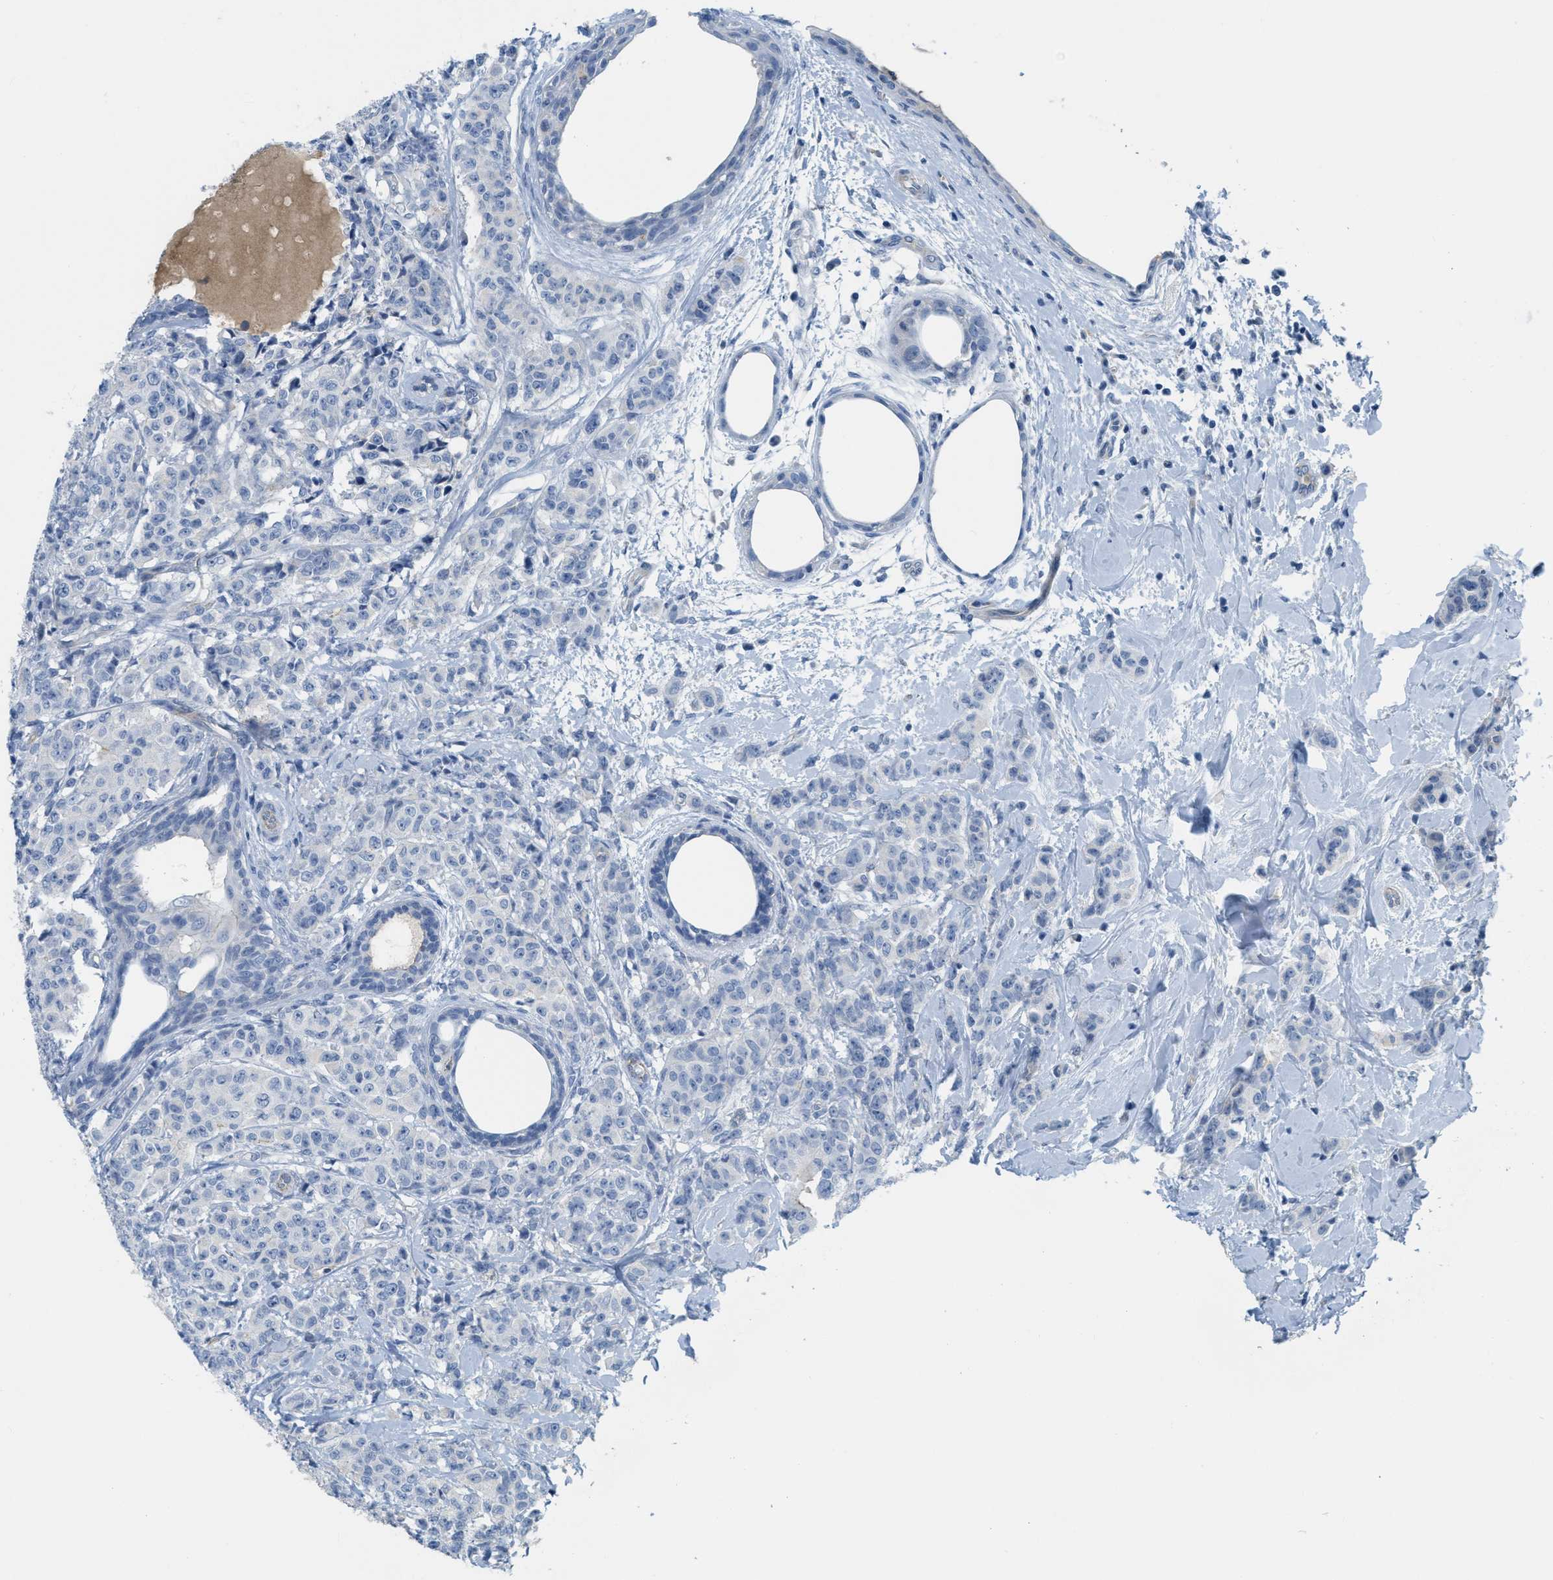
{"staining": {"intensity": "negative", "quantity": "none", "location": "none"}, "tissue": "breast cancer", "cell_type": "Tumor cells", "image_type": "cancer", "snomed": [{"axis": "morphology", "description": "Normal tissue, NOS"}, {"axis": "morphology", "description": "Duct carcinoma"}, {"axis": "topography", "description": "Breast"}], "caption": "Breast intraductal carcinoma was stained to show a protein in brown. There is no significant expression in tumor cells. The staining is performed using DAB (3,3'-diaminobenzidine) brown chromogen with nuclei counter-stained in using hematoxylin.", "gene": "CRB3", "patient": {"sex": "female", "age": 40}}